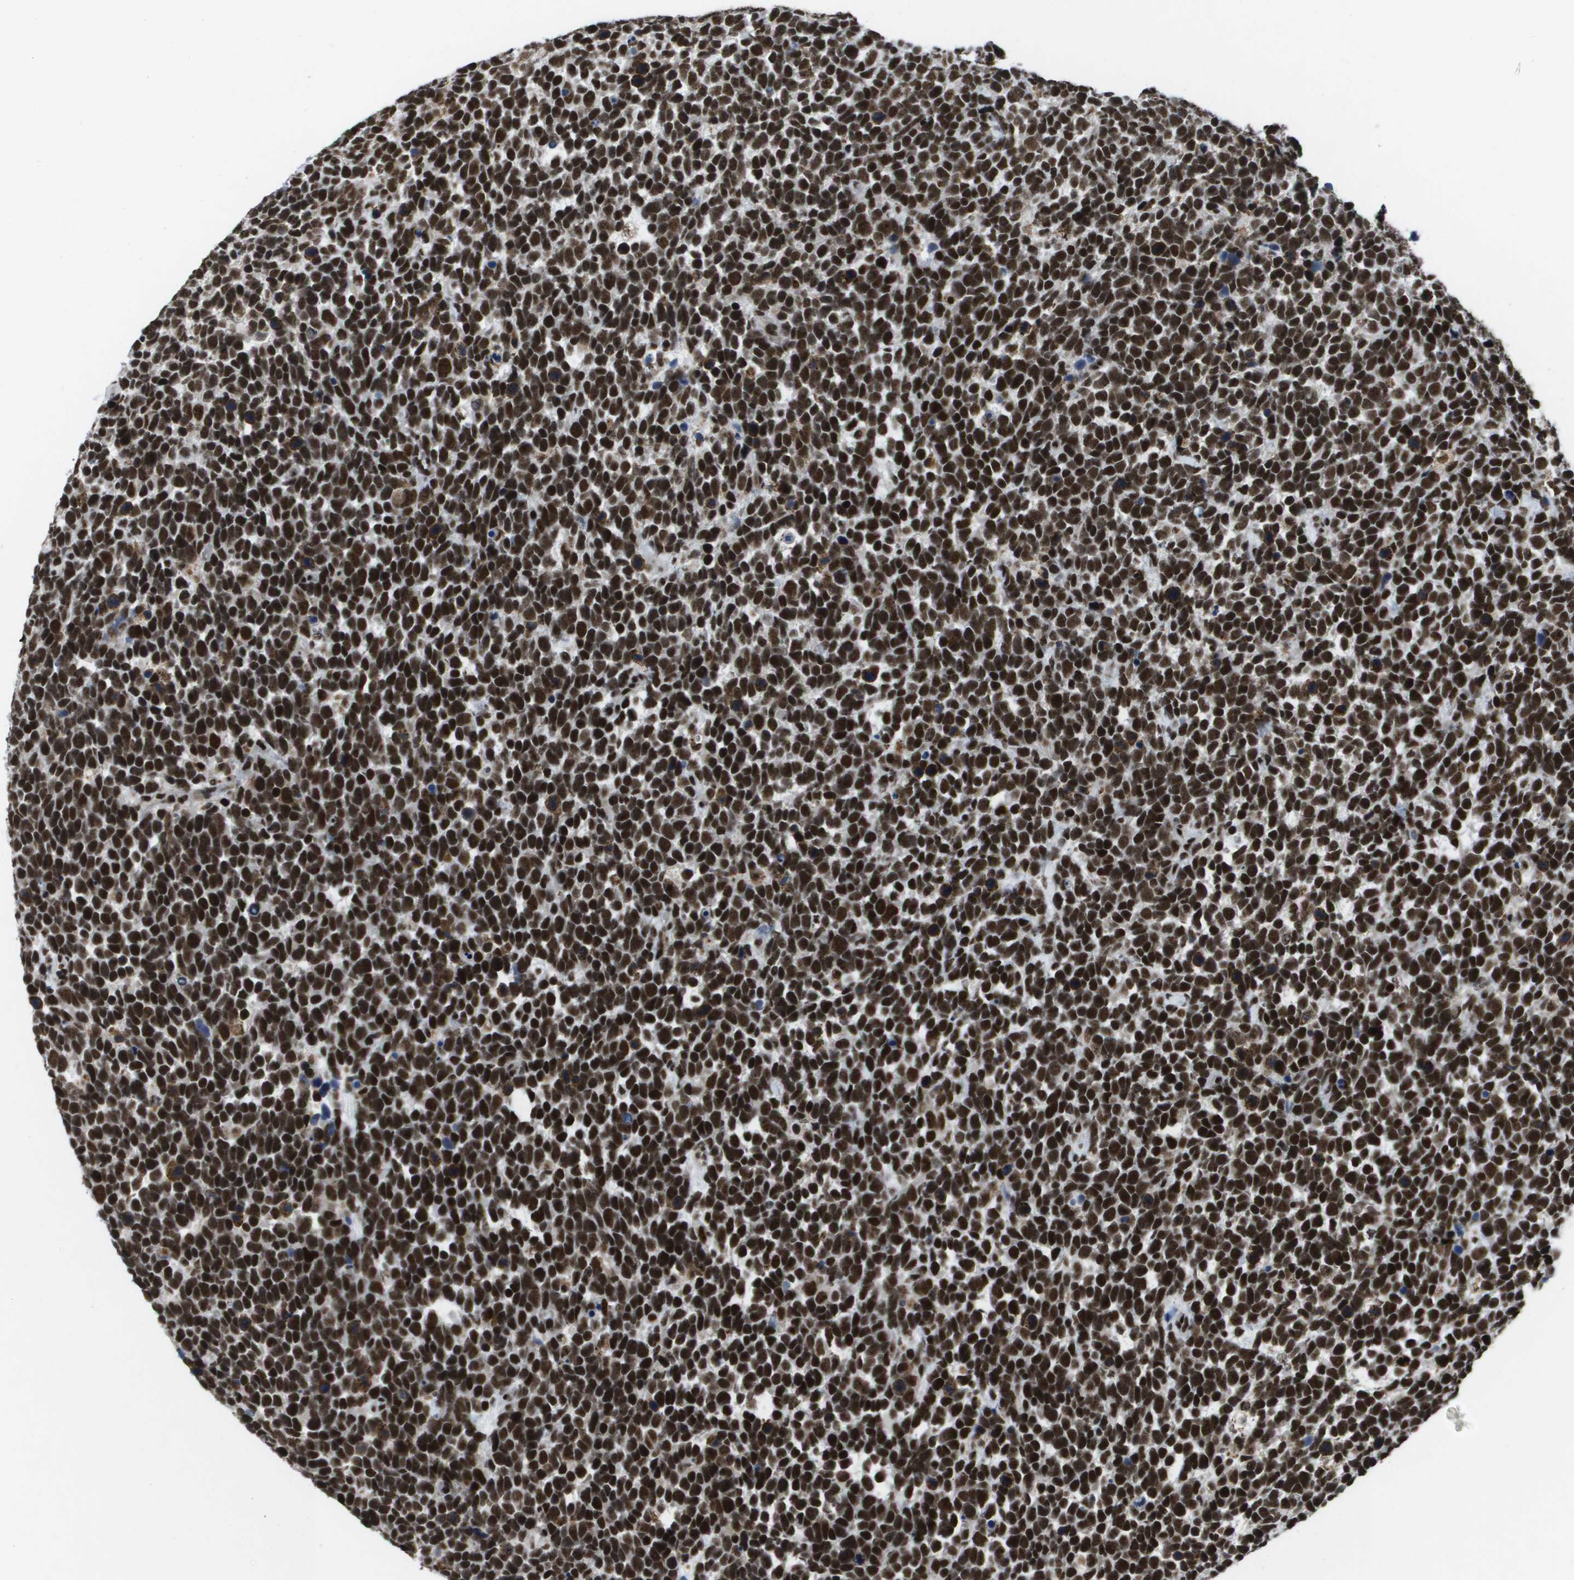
{"staining": {"intensity": "strong", "quantity": ">75%", "location": "nuclear"}, "tissue": "urothelial cancer", "cell_type": "Tumor cells", "image_type": "cancer", "snomed": [{"axis": "morphology", "description": "Urothelial carcinoma, High grade"}, {"axis": "topography", "description": "Urinary bladder"}], "caption": "High-grade urothelial carcinoma was stained to show a protein in brown. There is high levels of strong nuclear staining in about >75% of tumor cells.", "gene": "NSRP1", "patient": {"sex": "female", "age": 82}}